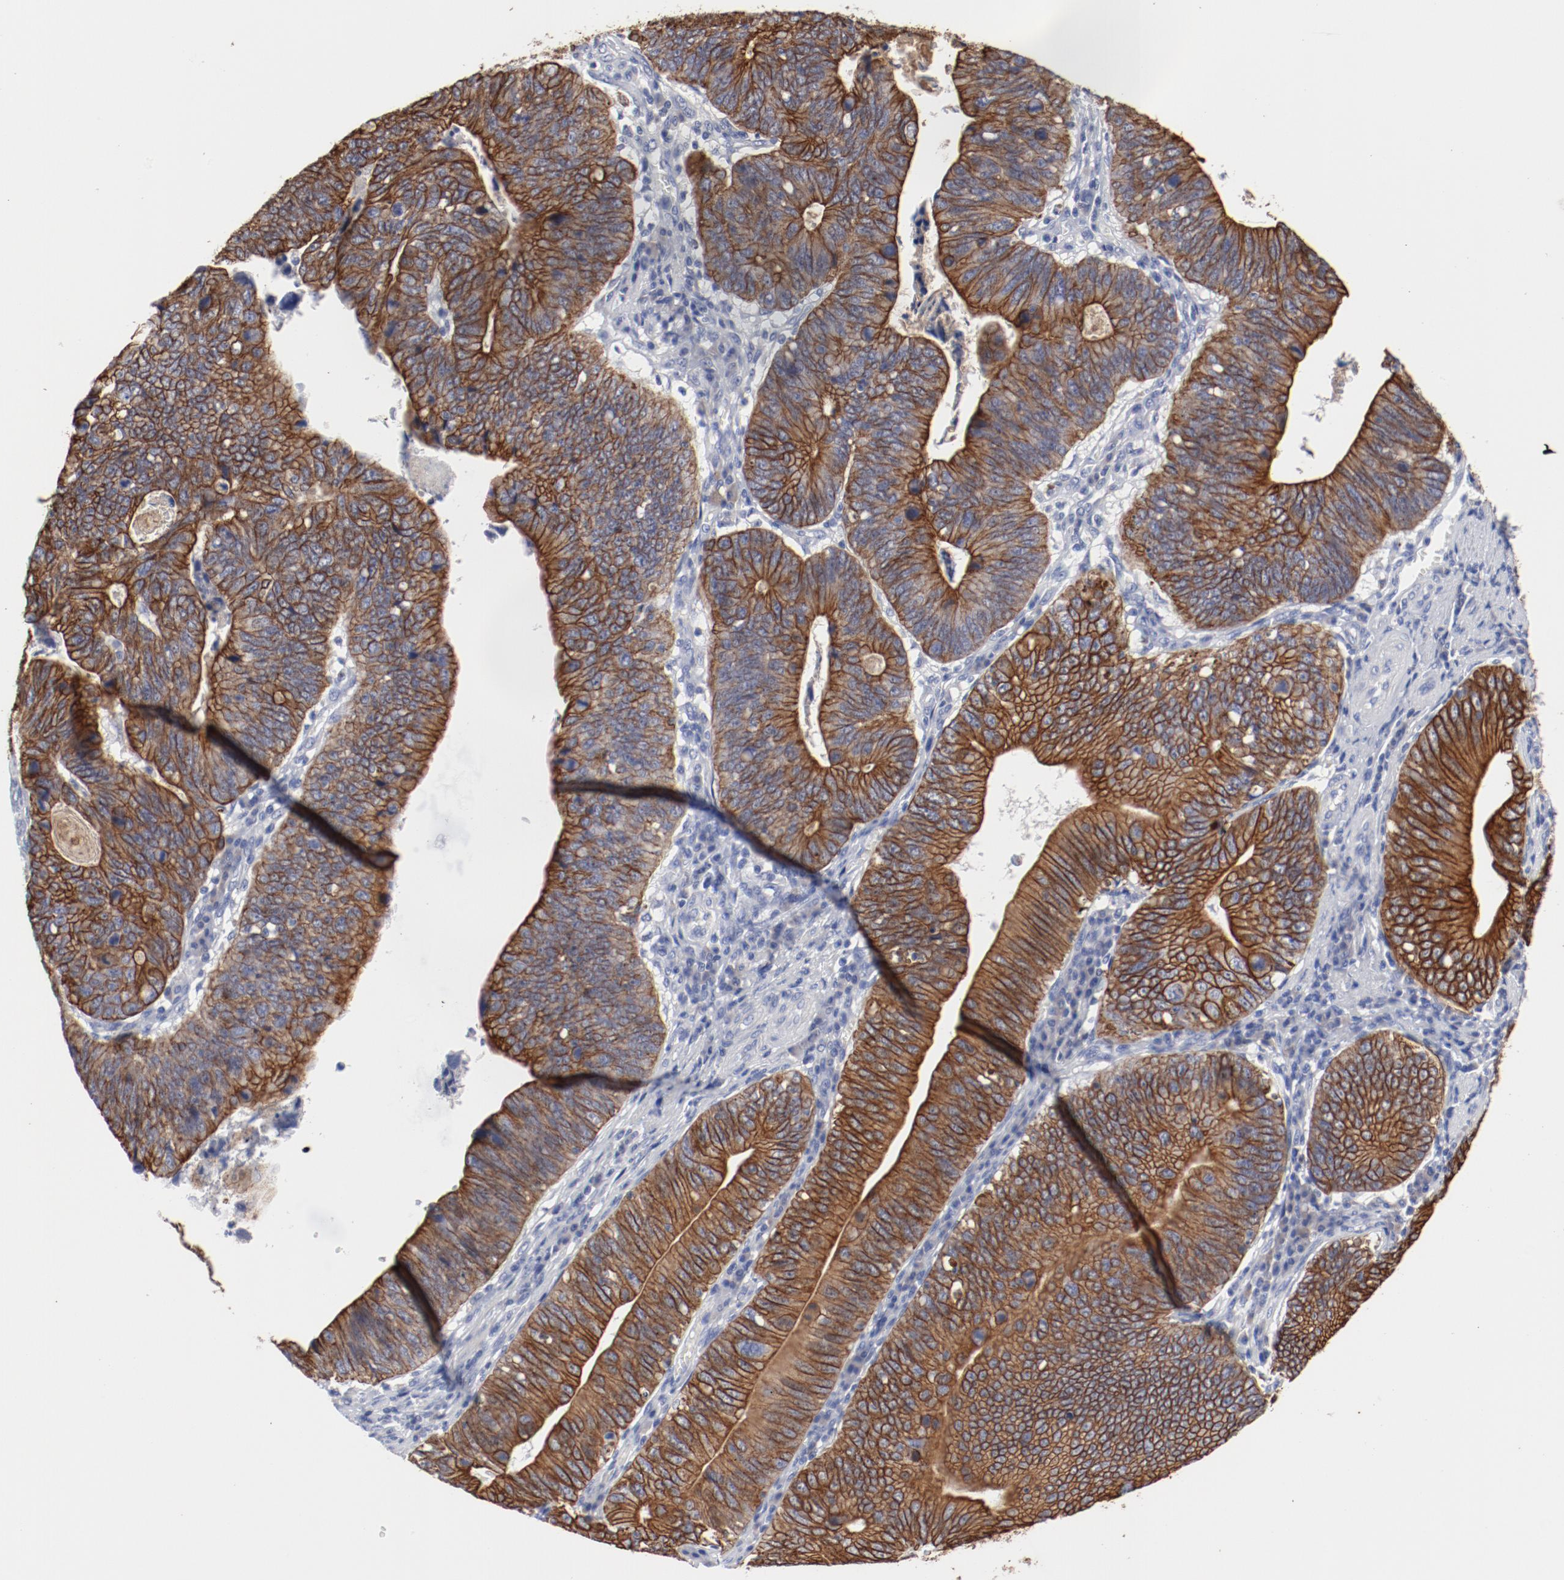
{"staining": {"intensity": "strong", "quantity": ">75%", "location": "cytoplasmic/membranous"}, "tissue": "stomach cancer", "cell_type": "Tumor cells", "image_type": "cancer", "snomed": [{"axis": "morphology", "description": "Adenocarcinoma, NOS"}, {"axis": "topography", "description": "Stomach"}], "caption": "A brown stain highlights strong cytoplasmic/membranous expression of a protein in human adenocarcinoma (stomach) tumor cells. (DAB IHC with brightfield microscopy, high magnification).", "gene": "TSPAN6", "patient": {"sex": "male", "age": 59}}